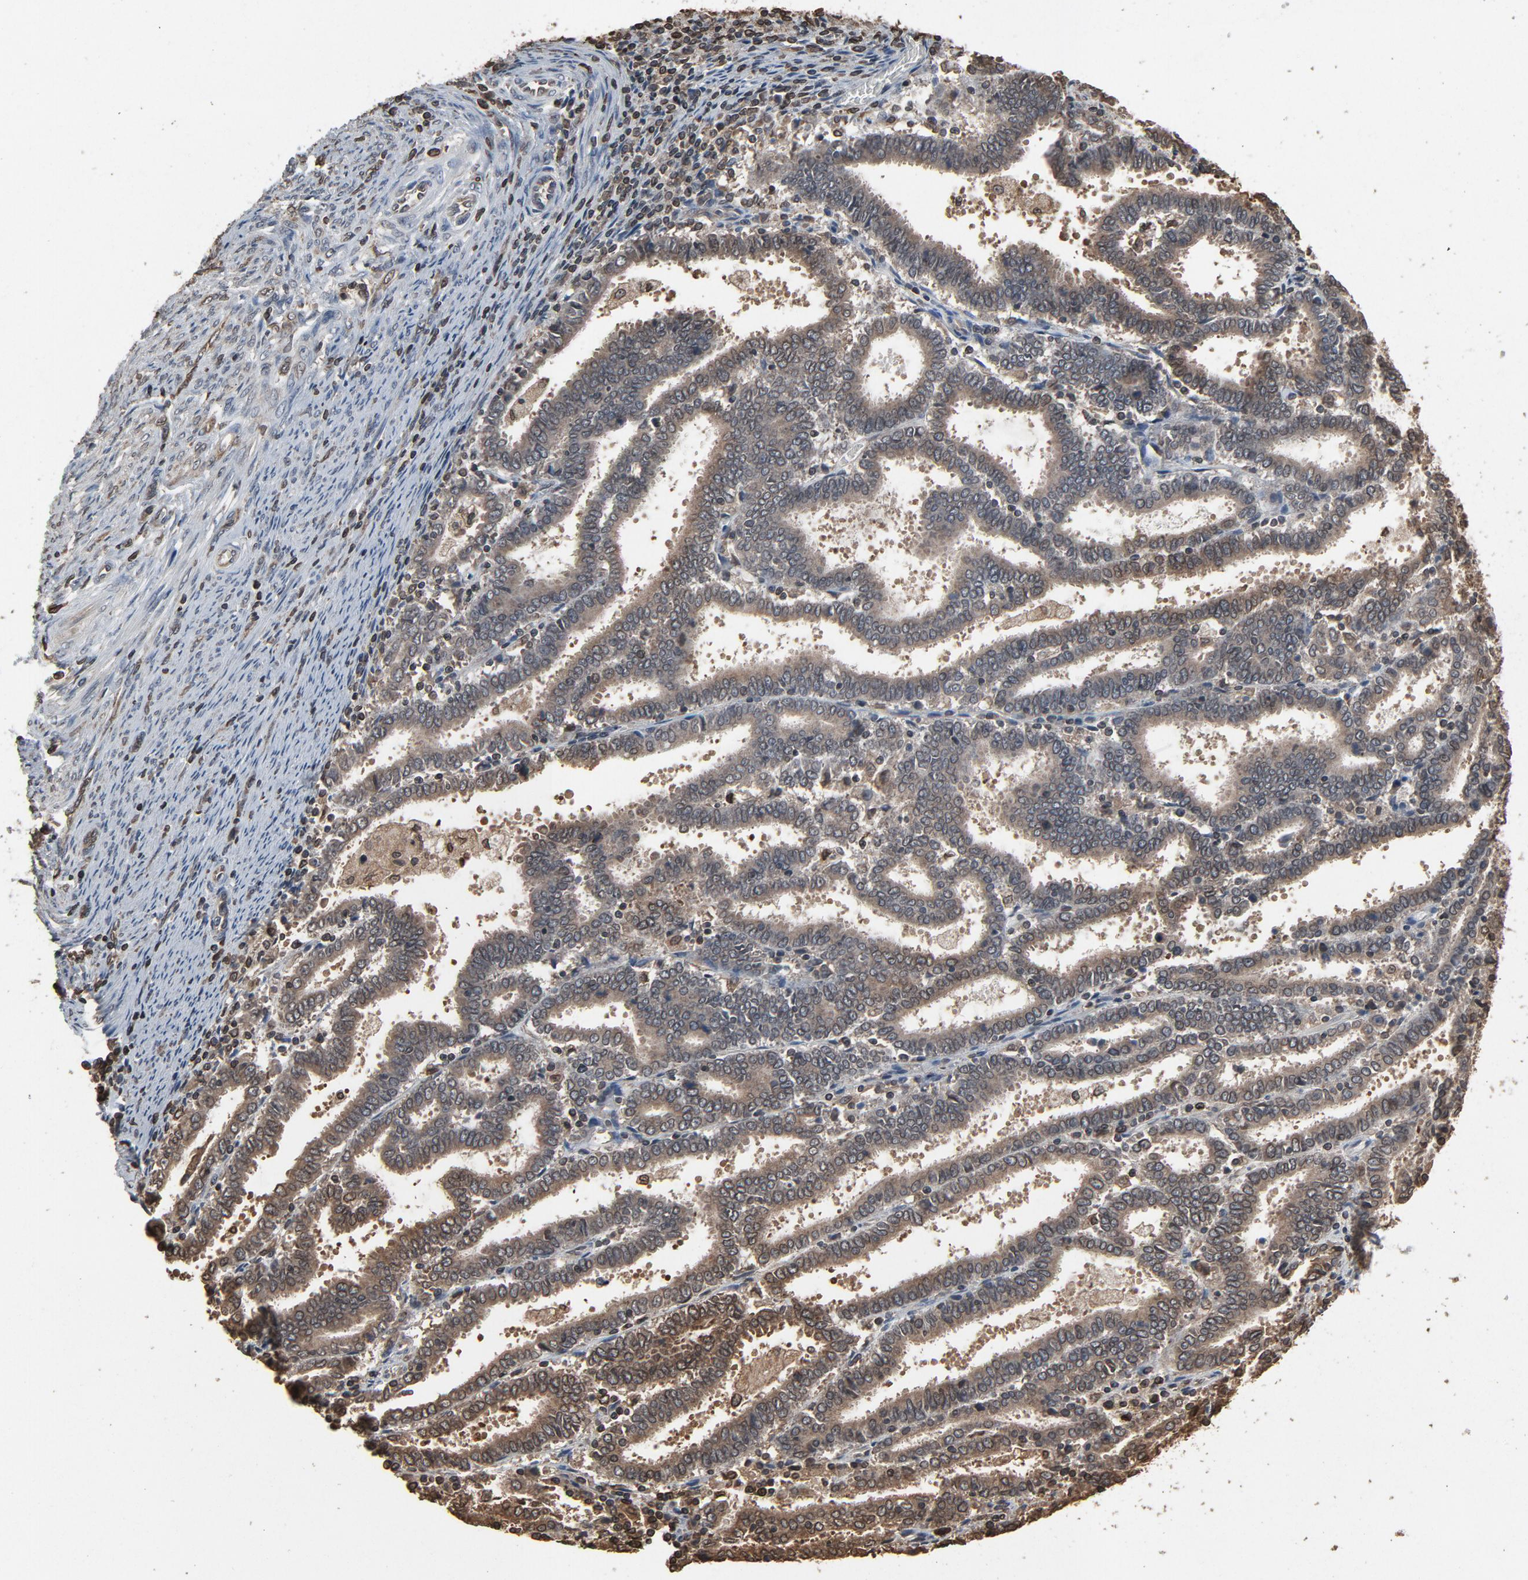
{"staining": {"intensity": "weak", "quantity": "25%-75%", "location": "cytoplasmic/membranous,nuclear"}, "tissue": "endometrial cancer", "cell_type": "Tumor cells", "image_type": "cancer", "snomed": [{"axis": "morphology", "description": "Adenocarcinoma, NOS"}, {"axis": "topography", "description": "Uterus"}], "caption": "Protein analysis of endometrial adenocarcinoma tissue reveals weak cytoplasmic/membranous and nuclear positivity in about 25%-75% of tumor cells. Immunohistochemistry stains the protein in brown and the nuclei are stained blue.", "gene": "UBE2D1", "patient": {"sex": "female", "age": 83}}